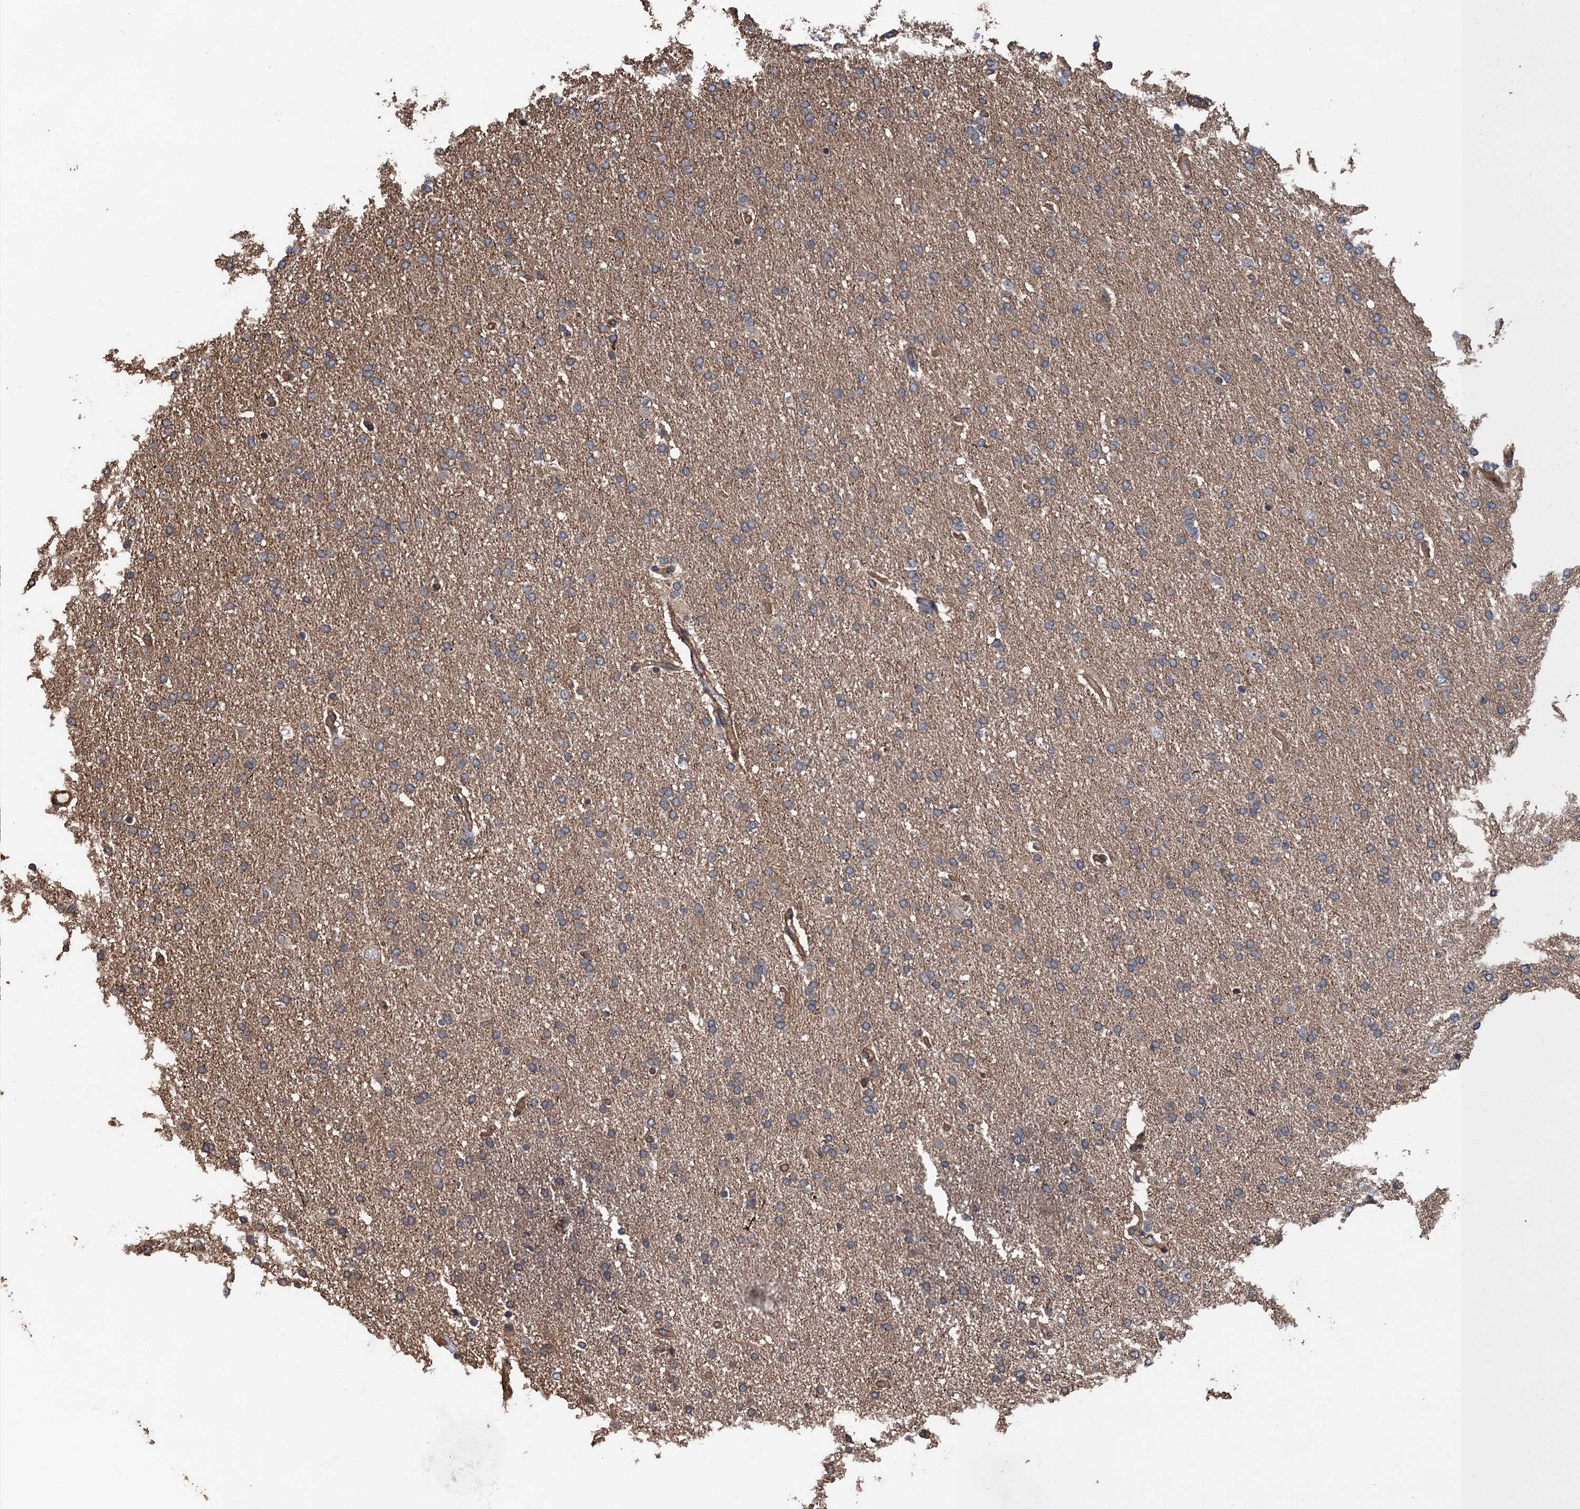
{"staining": {"intensity": "weak", "quantity": "25%-75%", "location": "cytoplasmic/membranous"}, "tissue": "glioma", "cell_type": "Tumor cells", "image_type": "cancer", "snomed": [{"axis": "morphology", "description": "Glioma, malignant, High grade"}, {"axis": "topography", "description": "Brain"}], "caption": "Glioma tissue shows weak cytoplasmic/membranous expression in about 25%-75% of tumor cells, visualized by immunohistochemistry. The protein of interest is stained brown, and the nuclei are stained in blue (DAB IHC with brightfield microscopy, high magnification).", "gene": "PPP4R1", "patient": {"sex": "male", "age": 72}}